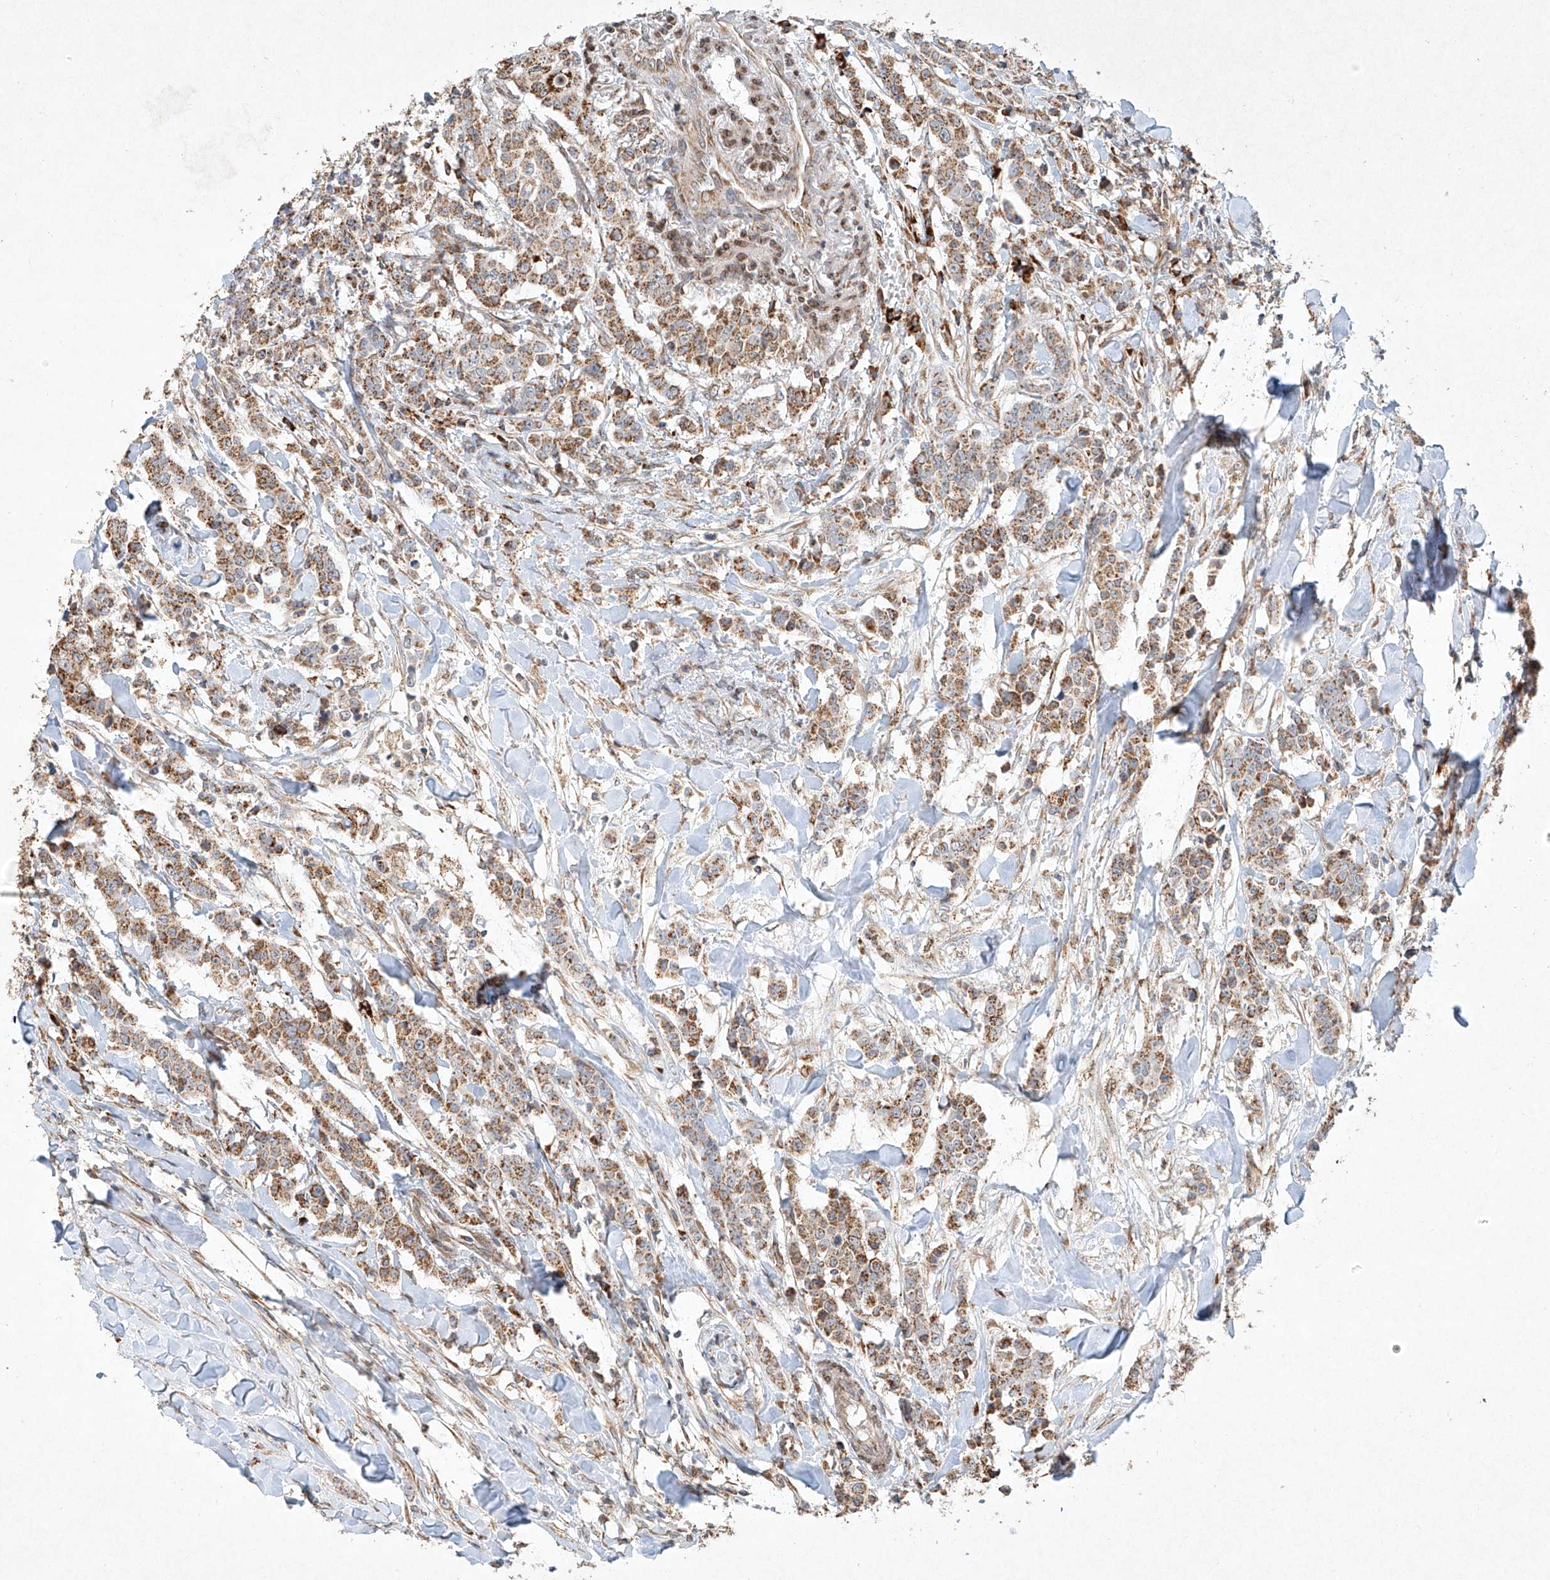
{"staining": {"intensity": "moderate", "quantity": ">75%", "location": "cytoplasmic/membranous"}, "tissue": "breast cancer", "cell_type": "Tumor cells", "image_type": "cancer", "snomed": [{"axis": "morphology", "description": "Duct carcinoma"}, {"axis": "topography", "description": "Breast"}], "caption": "There is medium levels of moderate cytoplasmic/membranous positivity in tumor cells of intraductal carcinoma (breast), as demonstrated by immunohistochemical staining (brown color).", "gene": "SEMA3B", "patient": {"sex": "female", "age": 40}}